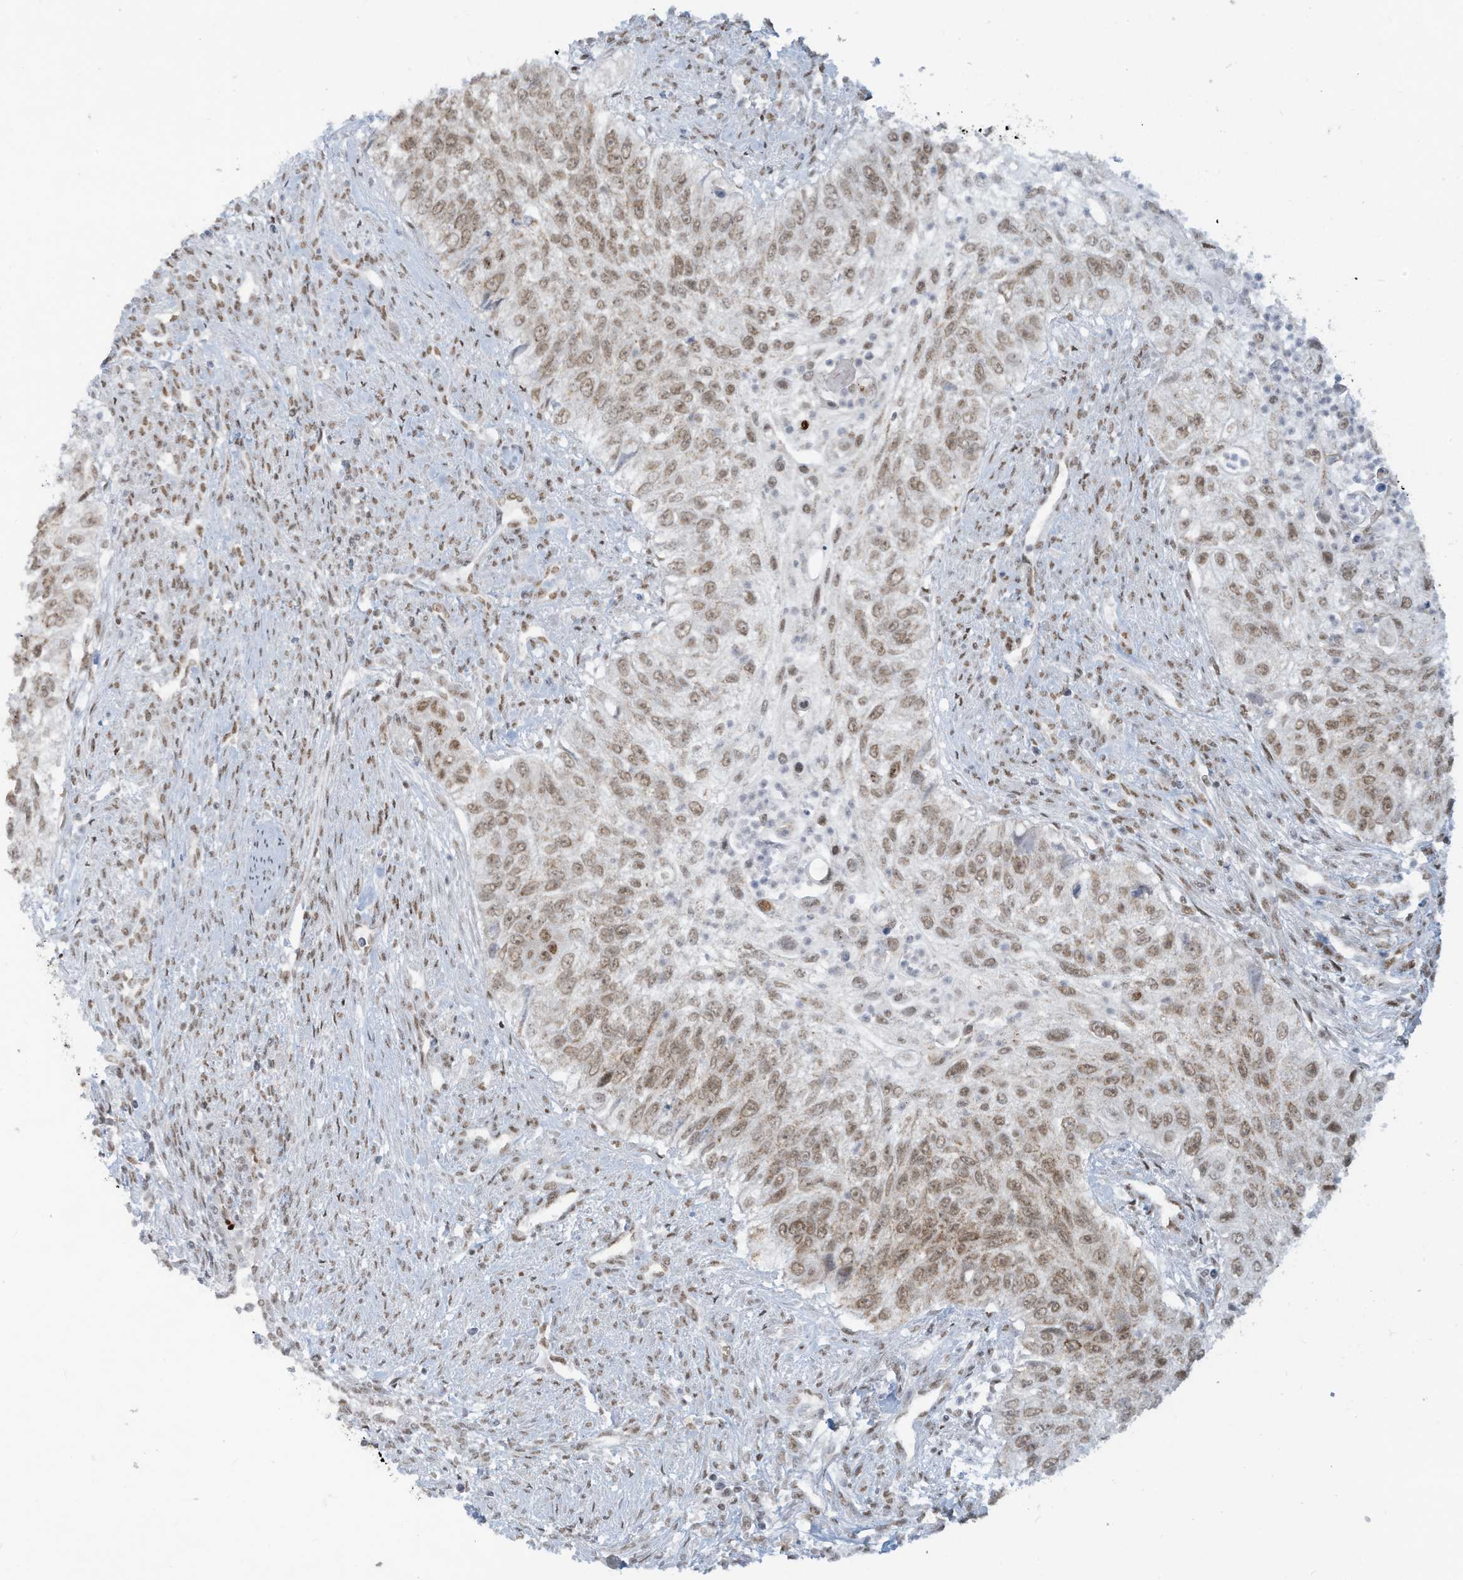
{"staining": {"intensity": "moderate", "quantity": ">75%", "location": "nuclear"}, "tissue": "urothelial cancer", "cell_type": "Tumor cells", "image_type": "cancer", "snomed": [{"axis": "morphology", "description": "Urothelial carcinoma, High grade"}, {"axis": "topography", "description": "Urinary bladder"}], "caption": "Tumor cells demonstrate medium levels of moderate nuclear positivity in approximately >75% of cells in human high-grade urothelial carcinoma.", "gene": "ECT2L", "patient": {"sex": "female", "age": 60}}